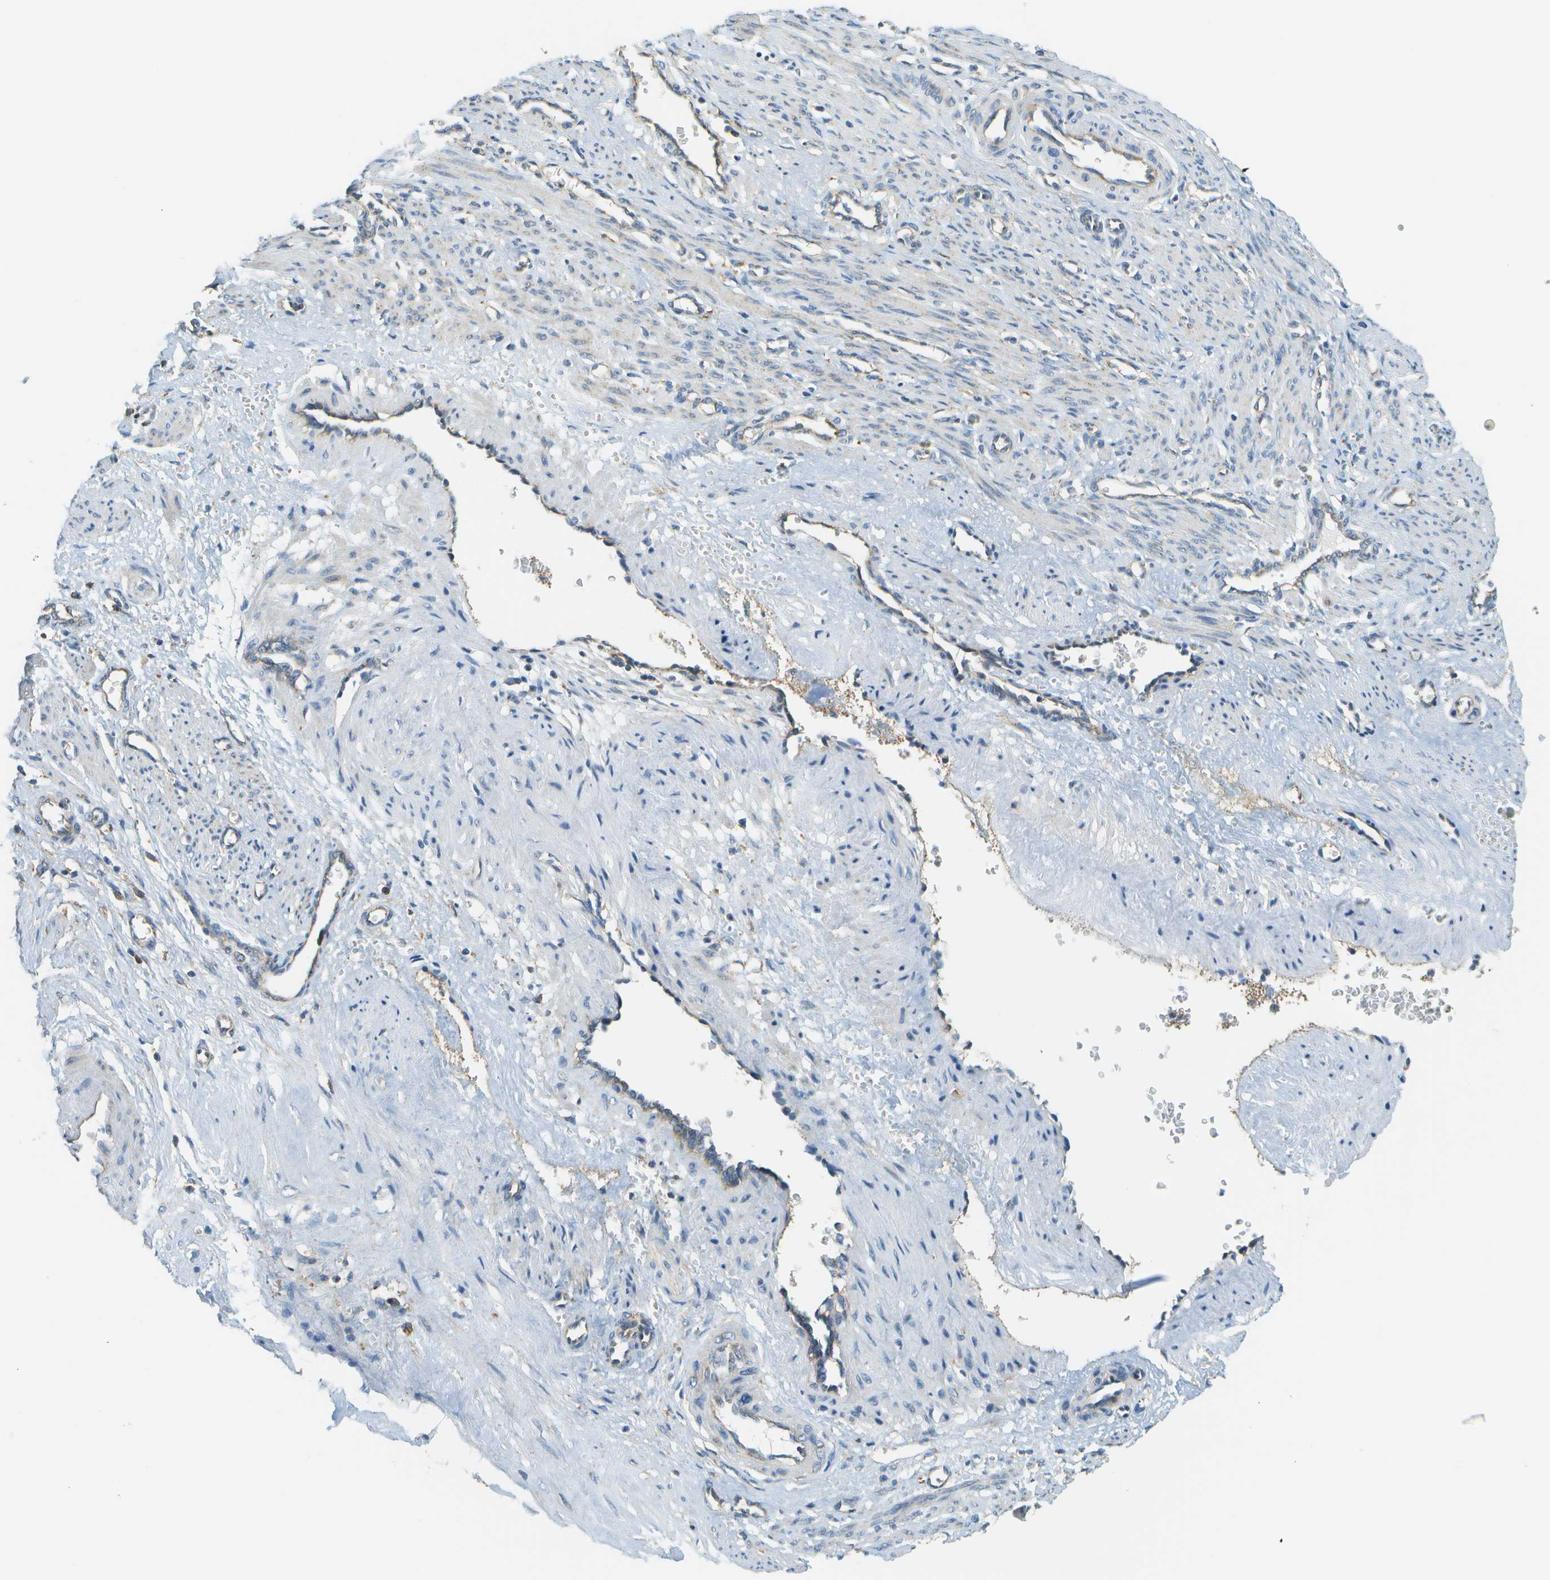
{"staining": {"intensity": "negative", "quantity": "none", "location": "none"}, "tissue": "smooth muscle", "cell_type": "Smooth muscle cells", "image_type": "normal", "snomed": [{"axis": "morphology", "description": "Normal tissue, NOS"}, {"axis": "topography", "description": "Endometrium"}], "caption": "This is a image of IHC staining of benign smooth muscle, which shows no expression in smooth muscle cells. (DAB (3,3'-diaminobenzidine) immunohistochemistry, high magnification).", "gene": "CLTC", "patient": {"sex": "female", "age": 33}}